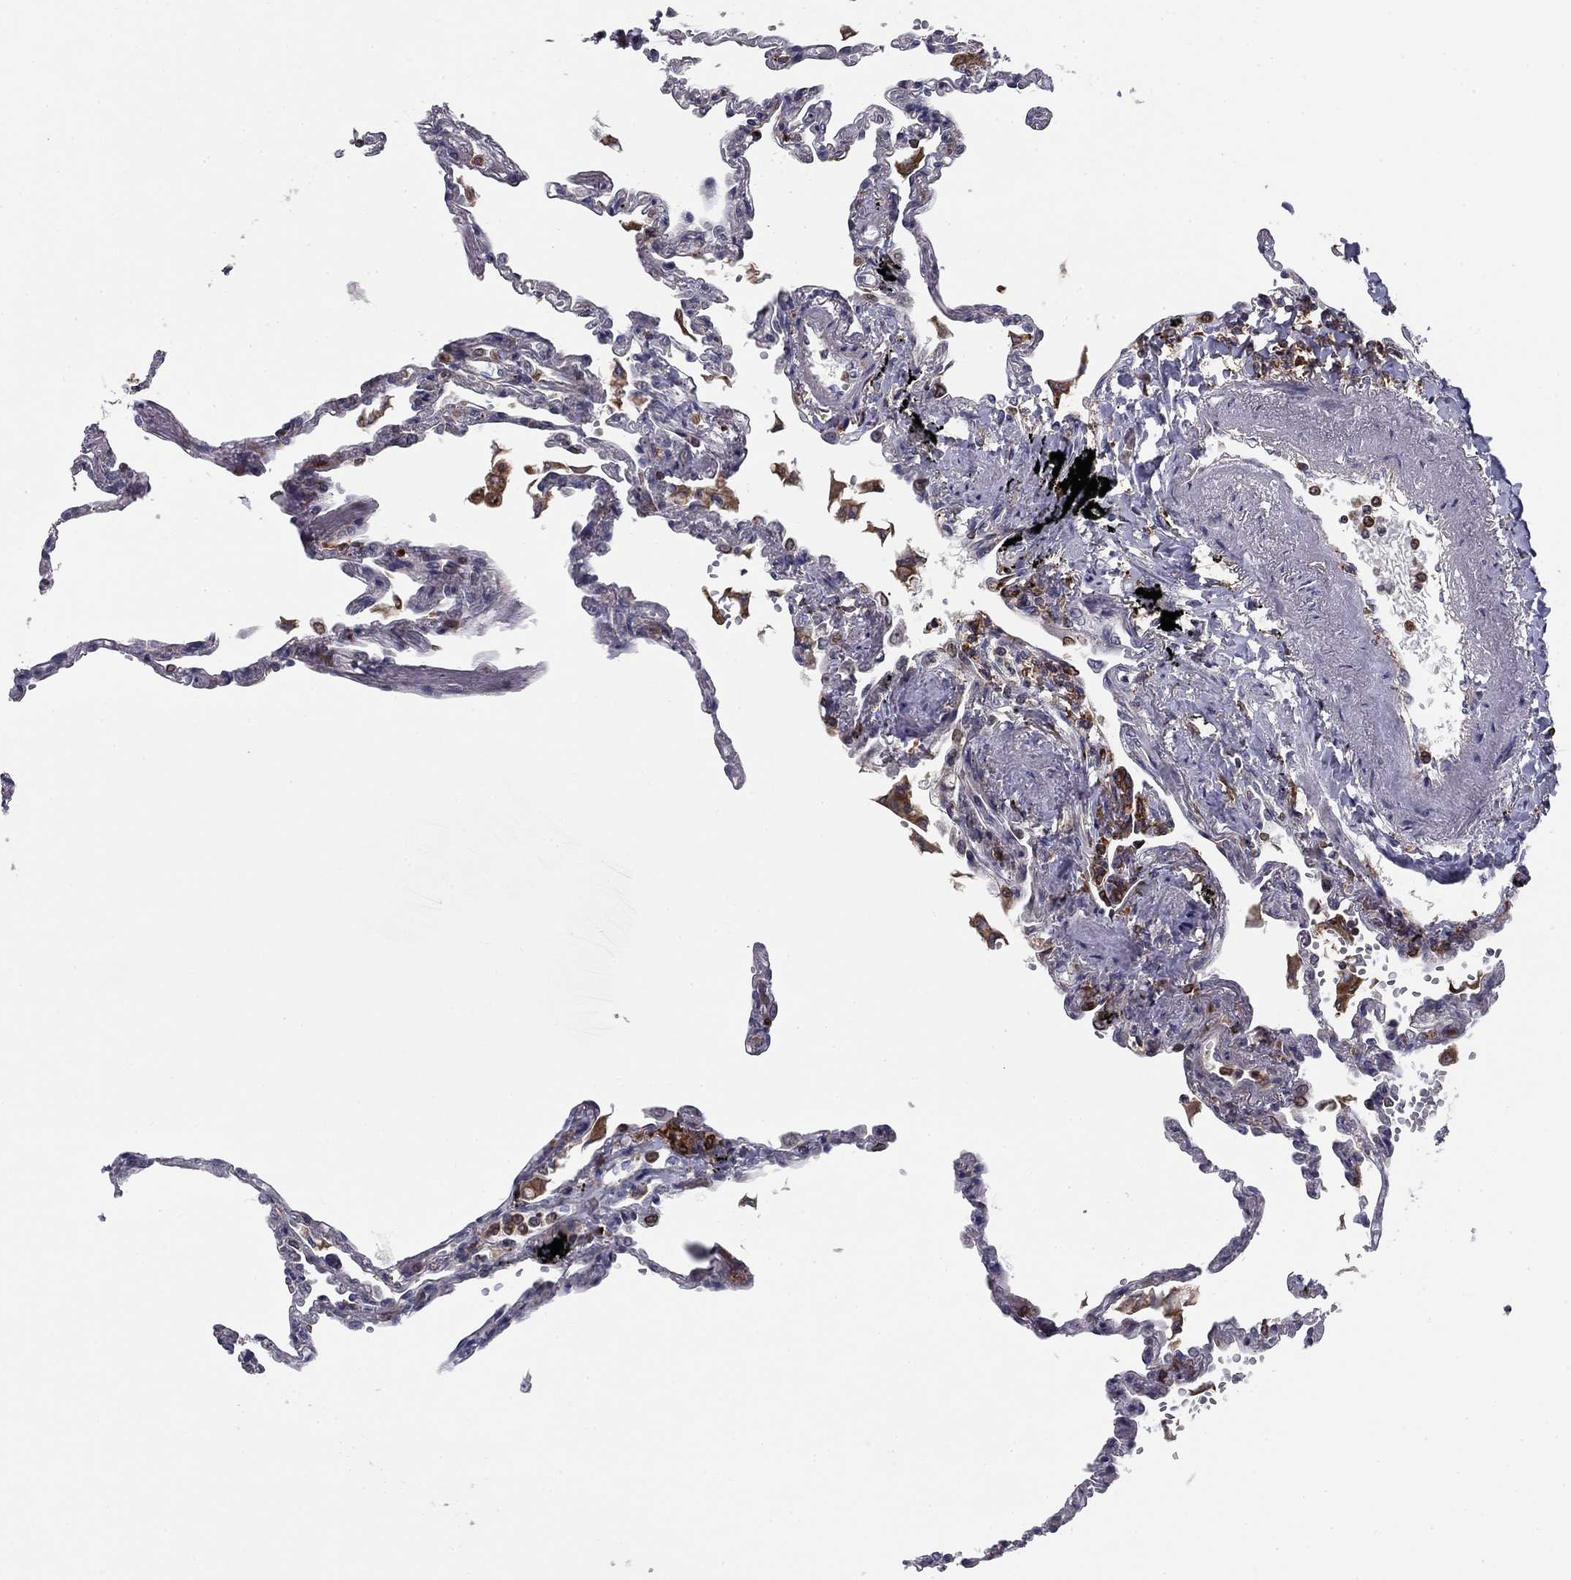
{"staining": {"intensity": "moderate", "quantity": "<25%", "location": "nuclear"}, "tissue": "lung", "cell_type": "Alveolar cells", "image_type": "normal", "snomed": [{"axis": "morphology", "description": "Normal tissue, NOS"}, {"axis": "topography", "description": "Lung"}], "caption": "Approximately <25% of alveolar cells in normal lung exhibit moderate nuclear protein staining as visualized by brown immunohistochemical staining.", "gene": "PLCB2", "patient": {"sex": "male", "age": 78}}